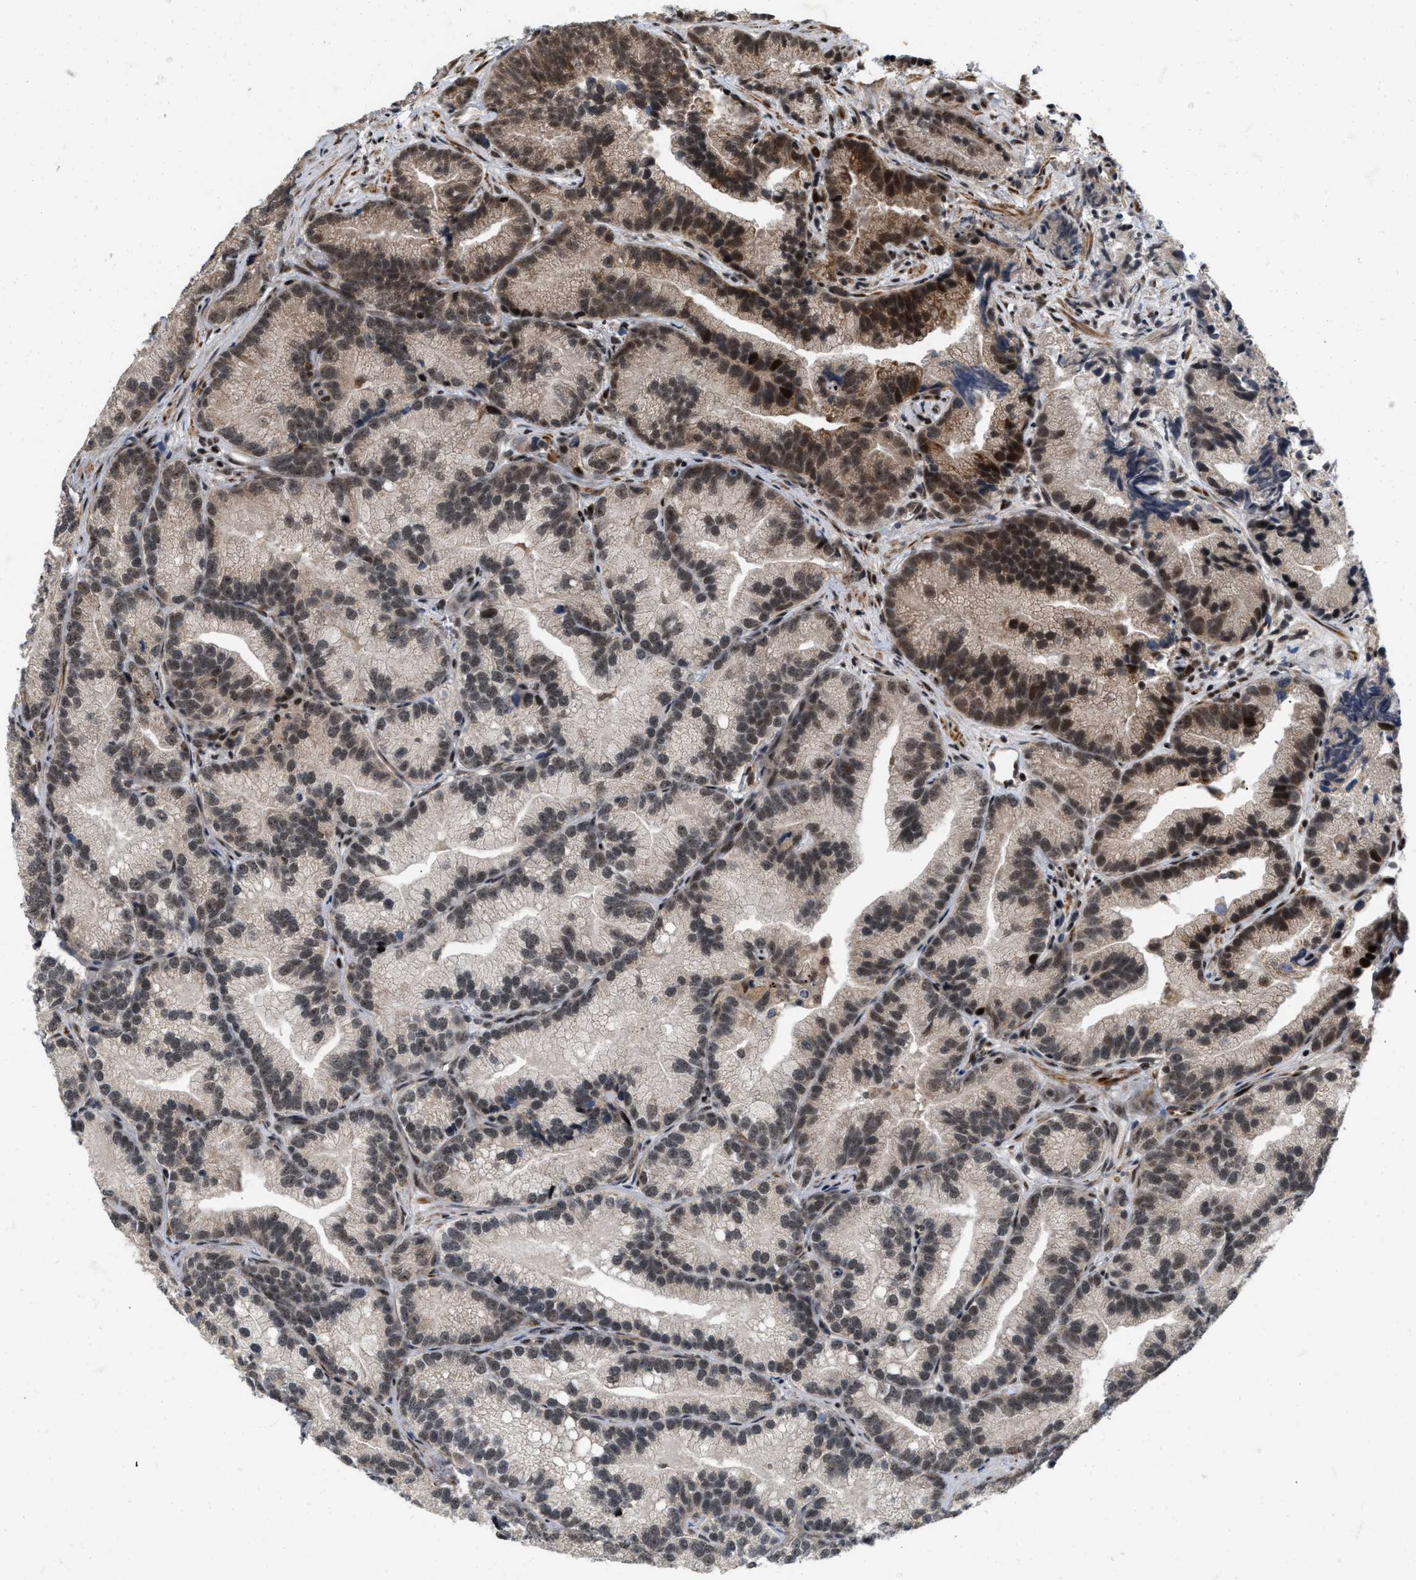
{"staining": {"intensity": "strong", "quantity": "25%-75%", "location": "nuclear"}, "tissue": "prostate cancer", "cell_type": "Tumor cells", "image_type": "cancer", "snomed": [{"axis": "morphology", "description": "Adenocarcinoma, Low grade"}, {"axis": "topography", "description": "Prostate"}], "caption": "Human low-grade adenocarcinoma (prostate) stained with a brown dye displays strong nuclear positive staining in approximately 25%-75% of tumor cells.", "gene": "ANKRD11", "patient": {"sex": "male", "age": 89}}